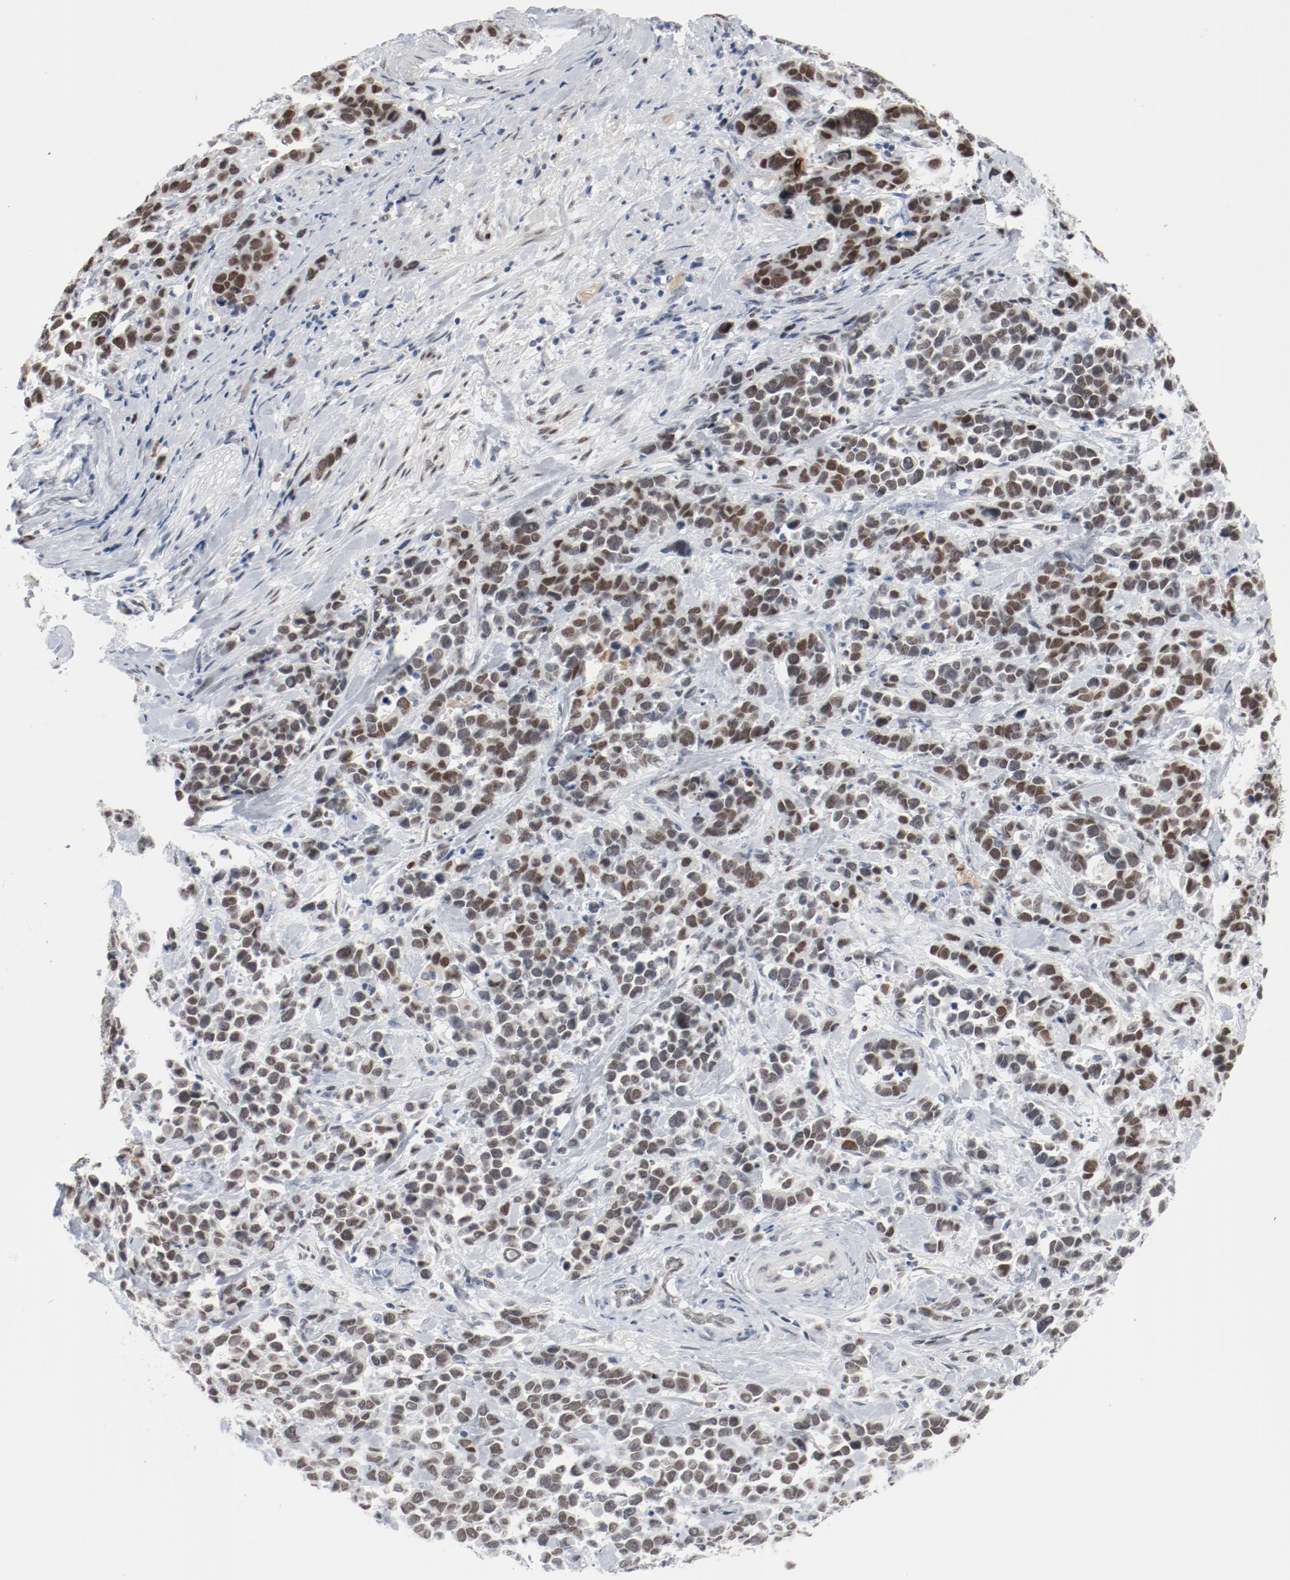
{"staining": {"intensity": "moderate", "quantity": ">75%", "location": "nuclear"}, "tissue": "stomach cancer", "cell_type": "Tumor cells", "image_type": "cancer", "snomed": [{"axis": "morphology", "description": "Adenocarcinoma, NOS"}, {"axis": "topography", "description": "Stomach, upper"}], "caption": "Immunohistochemical staining of human stomach adenocarcinoma displays medium levels of moderate nuclear protein positivity in approximately >75% of tumor cells.", "gene": "FOXP1", "patient": {"sex": "male", "age": 71}}